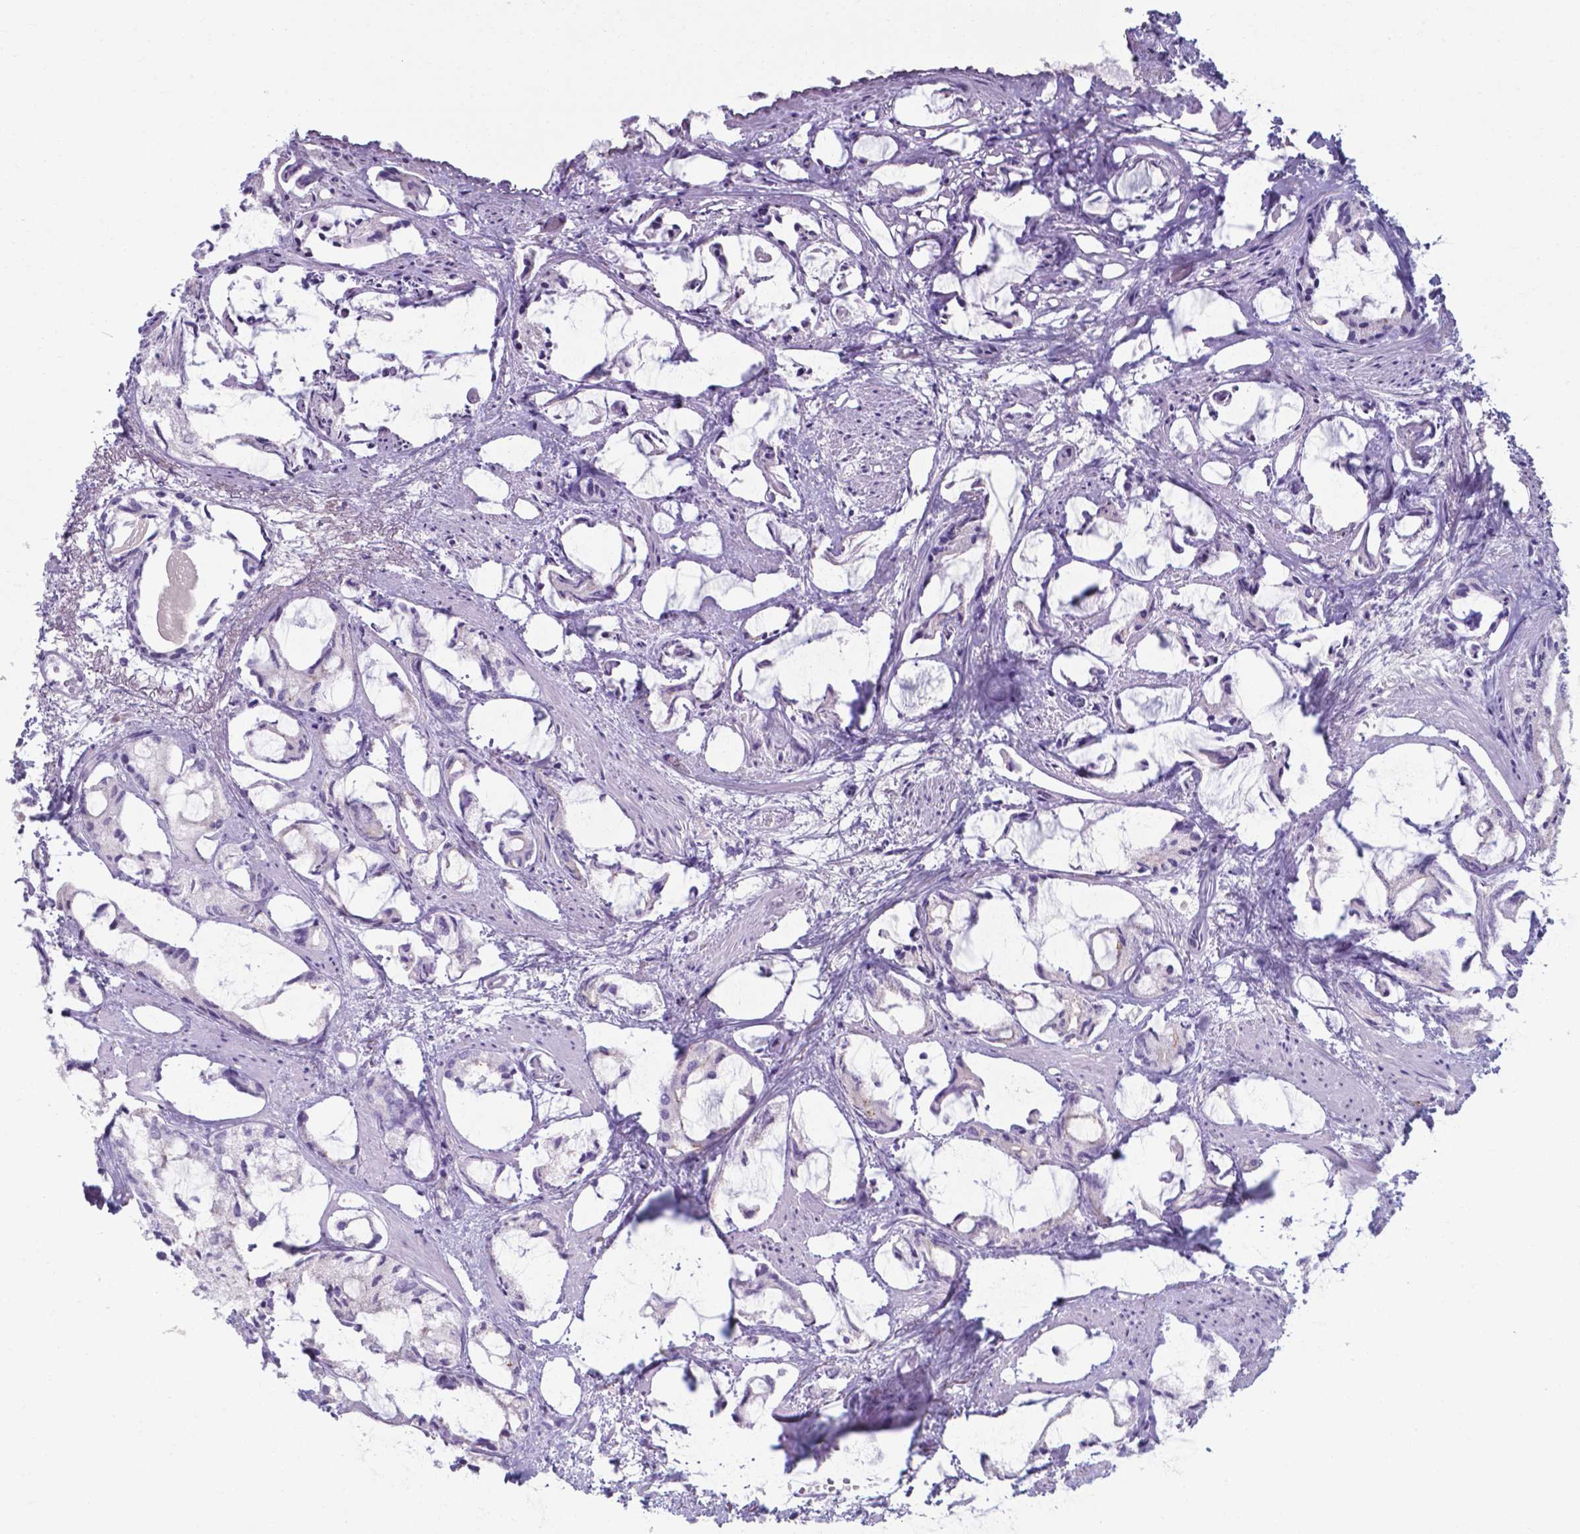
{"staining": {"intensity": "negative", "quantity": "none", "location": "none"}, "tissue": "prostate cancer", "cell_type": "Tumor cells", "image_type": "cancer", "snomed": [{"axis": "morphology", "description": "Adenocarcinoma, High grade"}, {"axis": "topography", "description": "Prostate"}], "caption": "Immunohistochemical staining of human prostate cancer reveals no significant expression in tumor cells.", "gene": "AP5B1", "patient": {"sex": "male", "age": 85}}